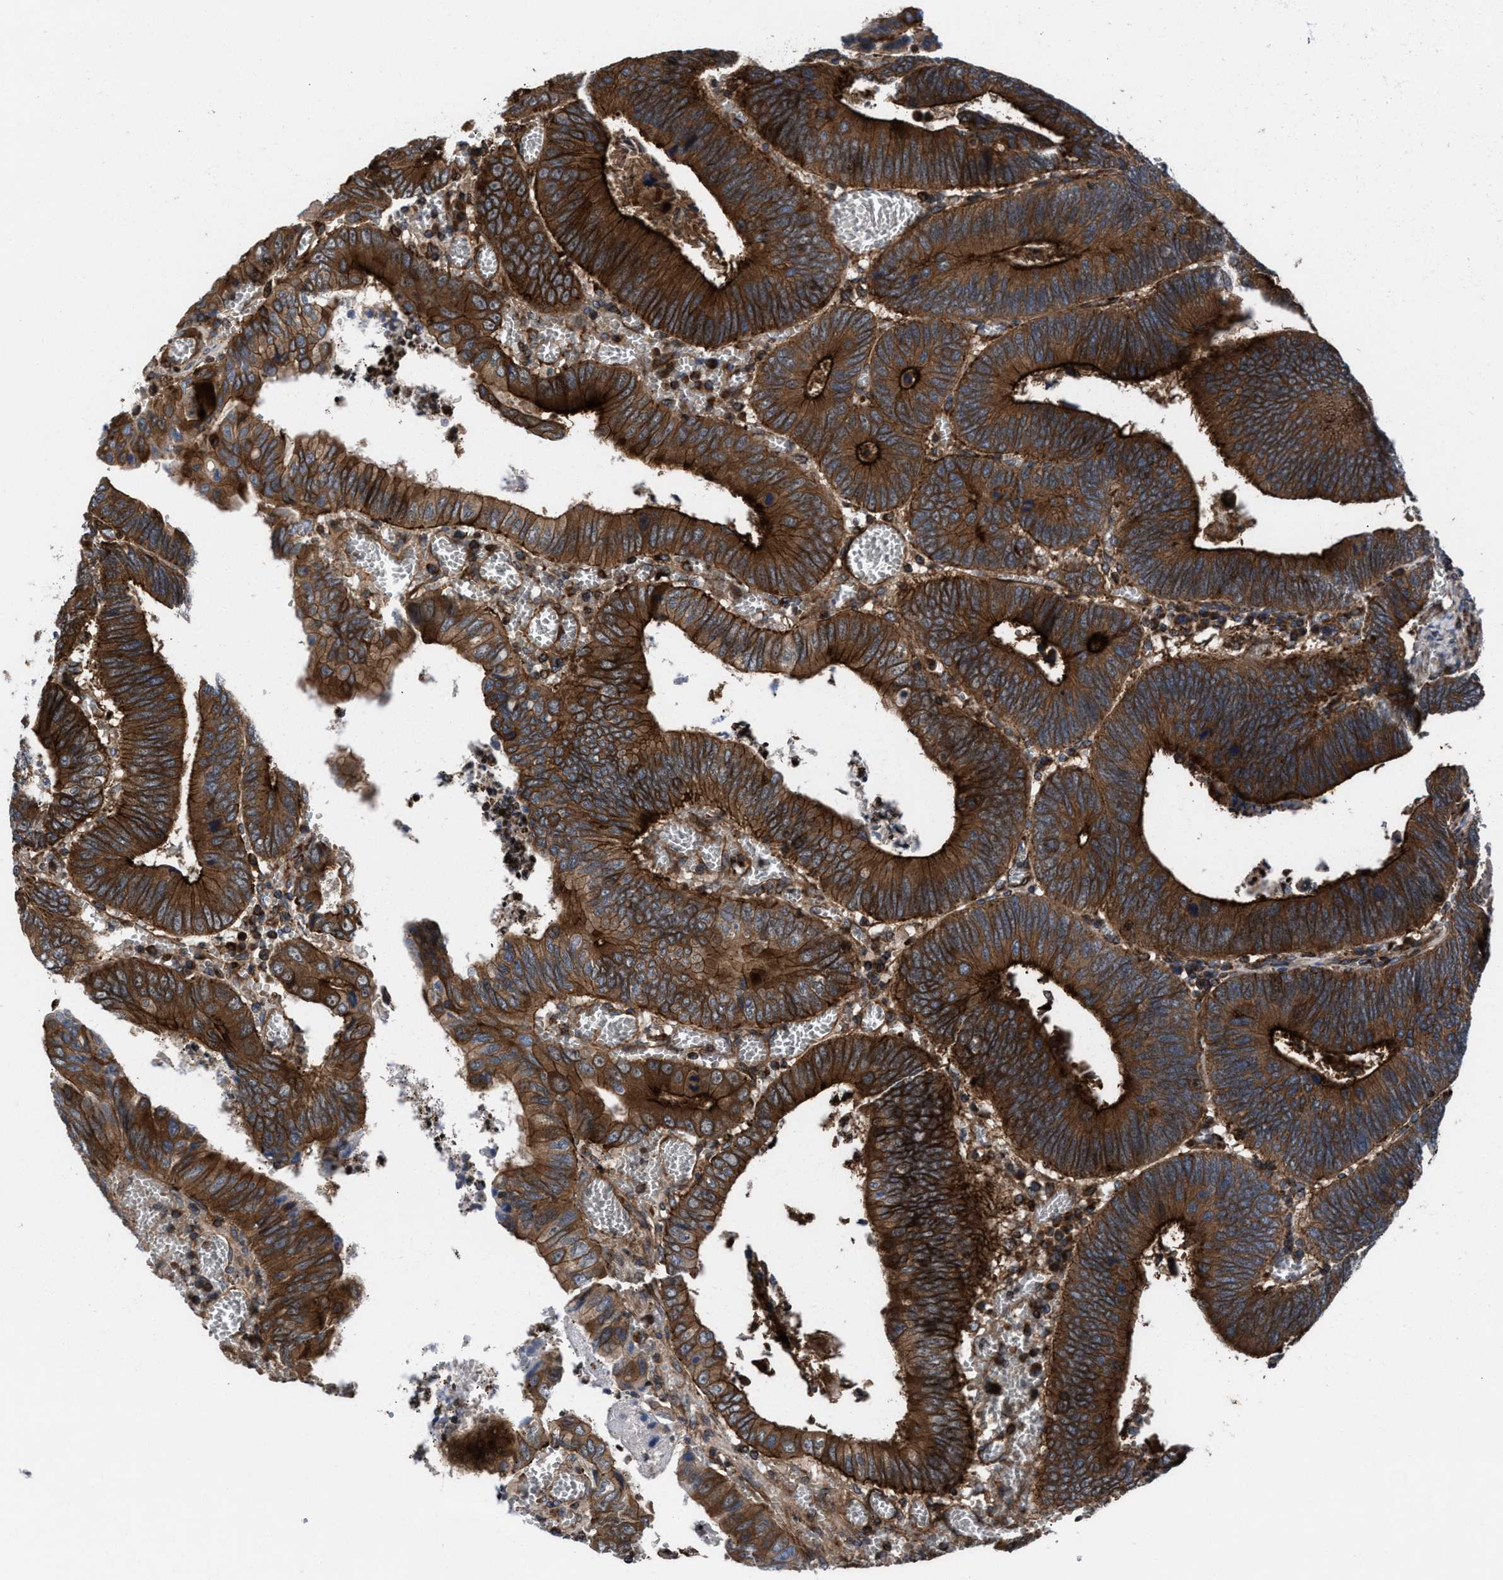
{"staining": {"intensity": "strong", "quantity": ">75%", "location": "cytoplasmic/membranous"}, "tissue": "colorectal cancer", "cell_type": "Tumor cells", "image_type": "cancer", "snomed": [{"axis": "morphology", "description": "Inflammation, NOS"}, {"axis": "morphology", "description": "Adenocarcinoma, NOS"}, {"axis": "topography", "description": "Colon"}], "caption": "Immunohistochemical staining of human colorectal adenocarcinoma exhibits high levels of strong cytoplasmic/membranous protein positivity in approximately >75% of tumor cells.", "gene": "PRR15L", "patient": {"sex": "male", "age": 72}}